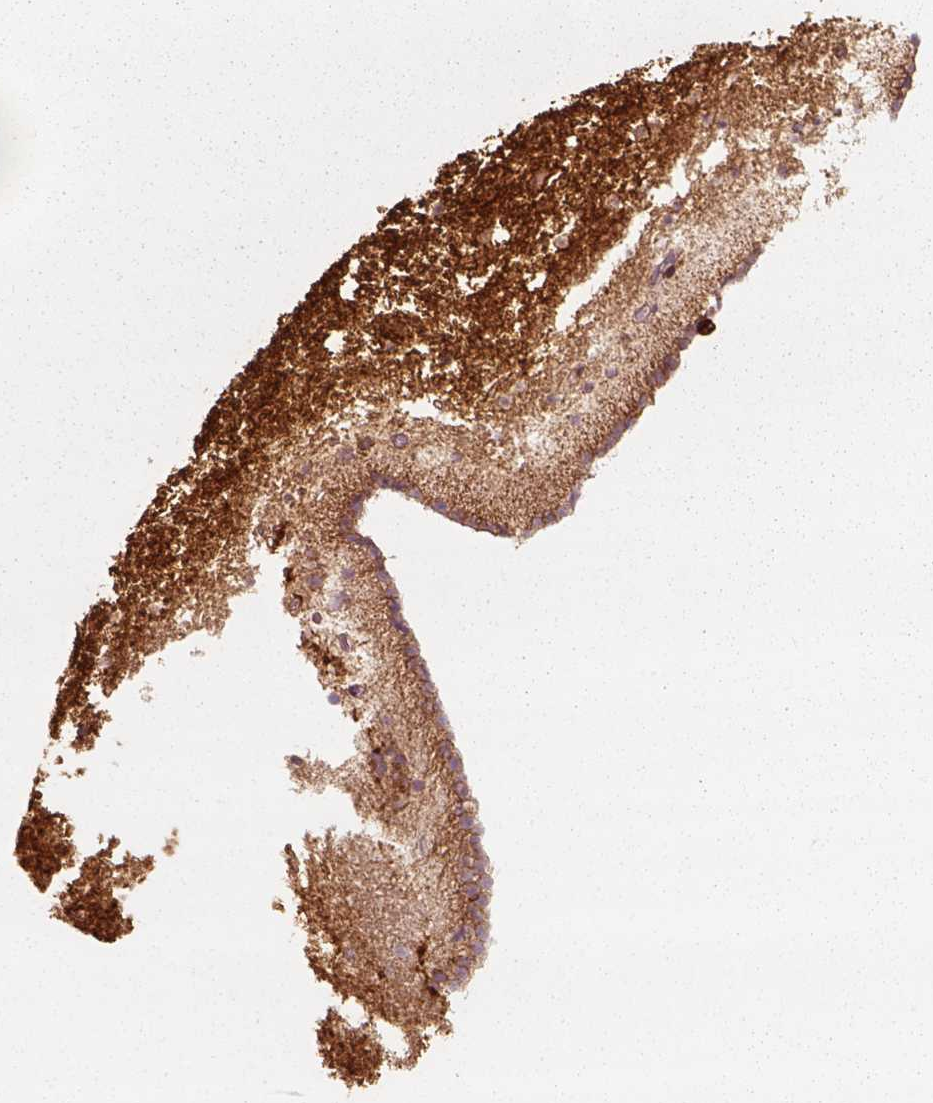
{"staining": {"intensity": "strong", "quantity": "<25%", "location": "cytoplasmic/membranous"}, "tissue": "caudate", "cell_type": "Glial cells", "image_type": "normal", "snomed": [{"axis": "morphology", "description": "Normal tissue, NOS"}, {"axis": "topography", "description": "Lateral ventricle wall"}], "caption": "A brown stain labels strong cytoplasmic/membranous positivity of a protein in glial cells of unremarkable human caudate. The staining was performed using DAB, with brown indicating positive protein expression. Nuclei are stained blue with hematoxylin.", "gene": "NPTN", "patient": {"sex": "female", "age": 42}}